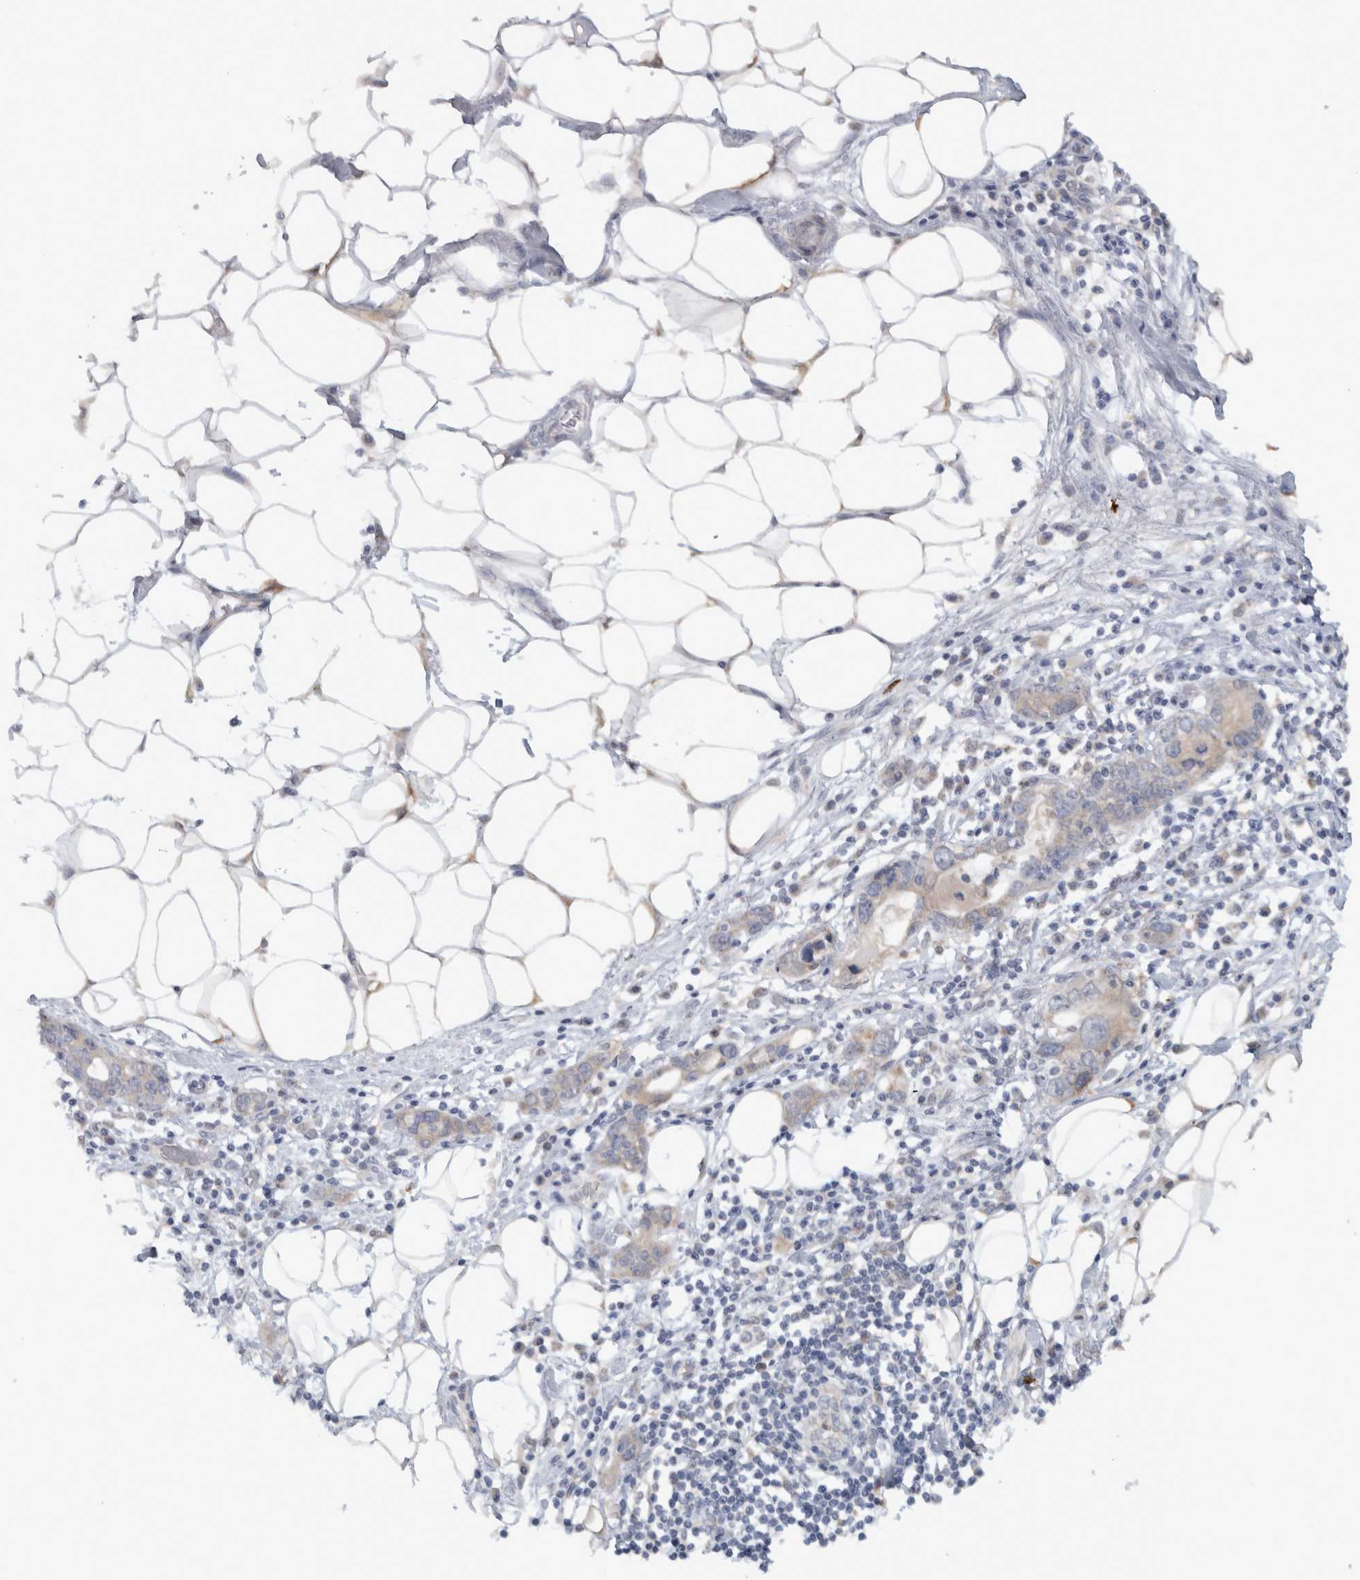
{"staining": {"intensity": "weak", "quantity": "<25%", "location": "cytoplasmic/membranous"}, "tissue": "stomach cancer", "cell_type": "Tumor cells", "image_type": "cancer", "snomed": [{"axis": "morphology", "description": "Adenocarcinoma, NOS"}, {"axis": "topography", "description": "Stomach, lower"}], "caption": "Immunohistochemistry (IHC) photomicrograph of stomach cancer (adenocarcinoma) stained for a protein (brown), which exhibits no positivity in tumor cells. (Stains: DAB (3,3'-diaminobenzidine) IHC with hematoxylin counter stain, Microscopy: brightfield microscopy at high magnification).", "gene": "RAB18", "patient": {"sex": "female", "age": 93}}